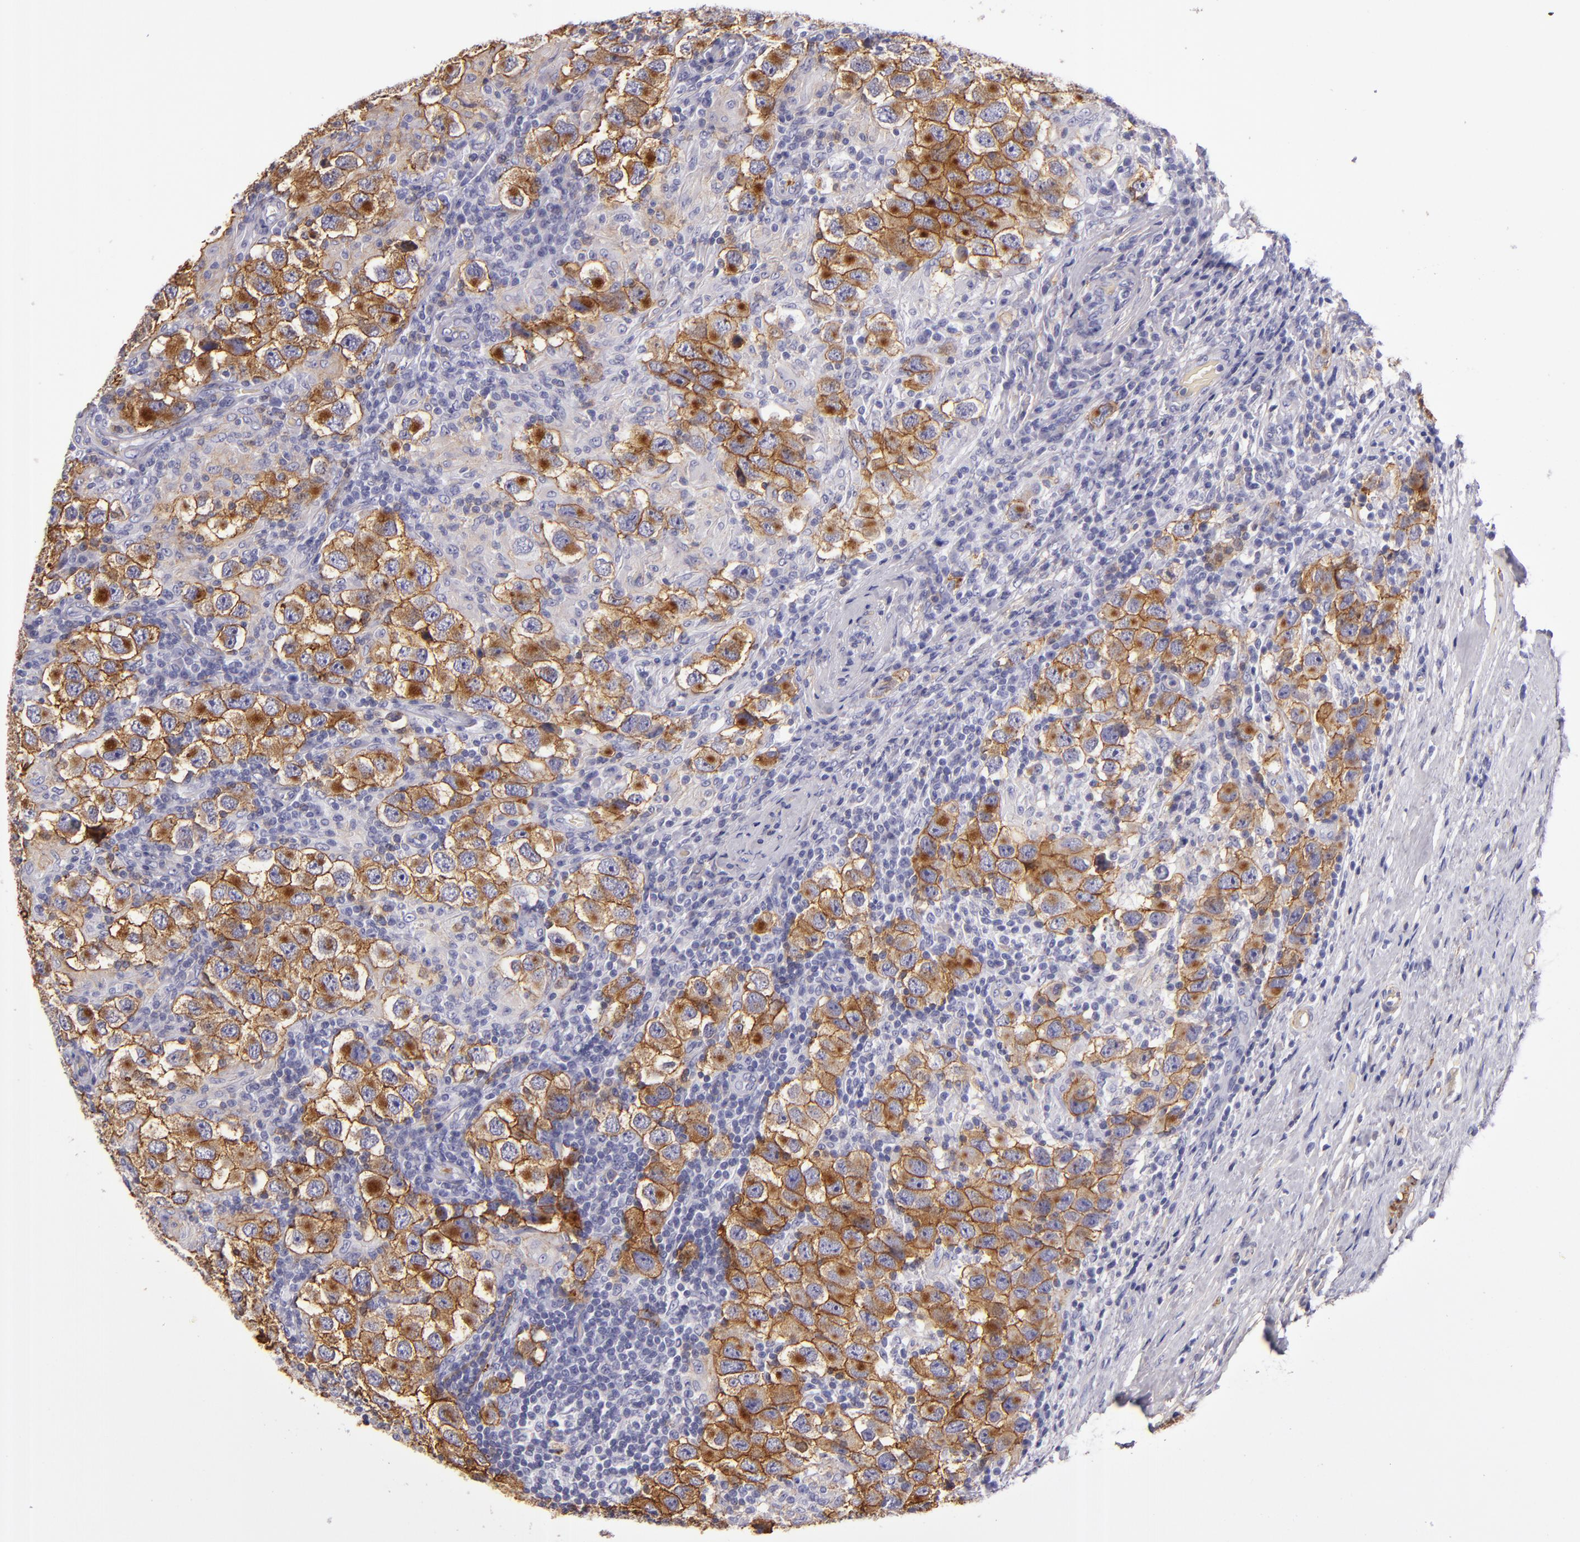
{"staining": {"intensity": "strong", "quantity": ">75%", "location": "cytoplasmic/membranous"}, "tissue": "testis cancer", "cell_type": "Tumor cells", "image_type": "cancer", "snomed": [{"axis": "morphology", "description": "Carcinoma, Embryonal, NOS"}, {"axis": "topography", "description": "Testis"}], "caption": "Testis embryonal carcinoma stained with DAB IHC exhibits high levels of strong cytoplasmic/membranous expression in approximately >75% of tumor cells.", "gene": "CD9", "patient": {"sex": "male", "age": 21}}